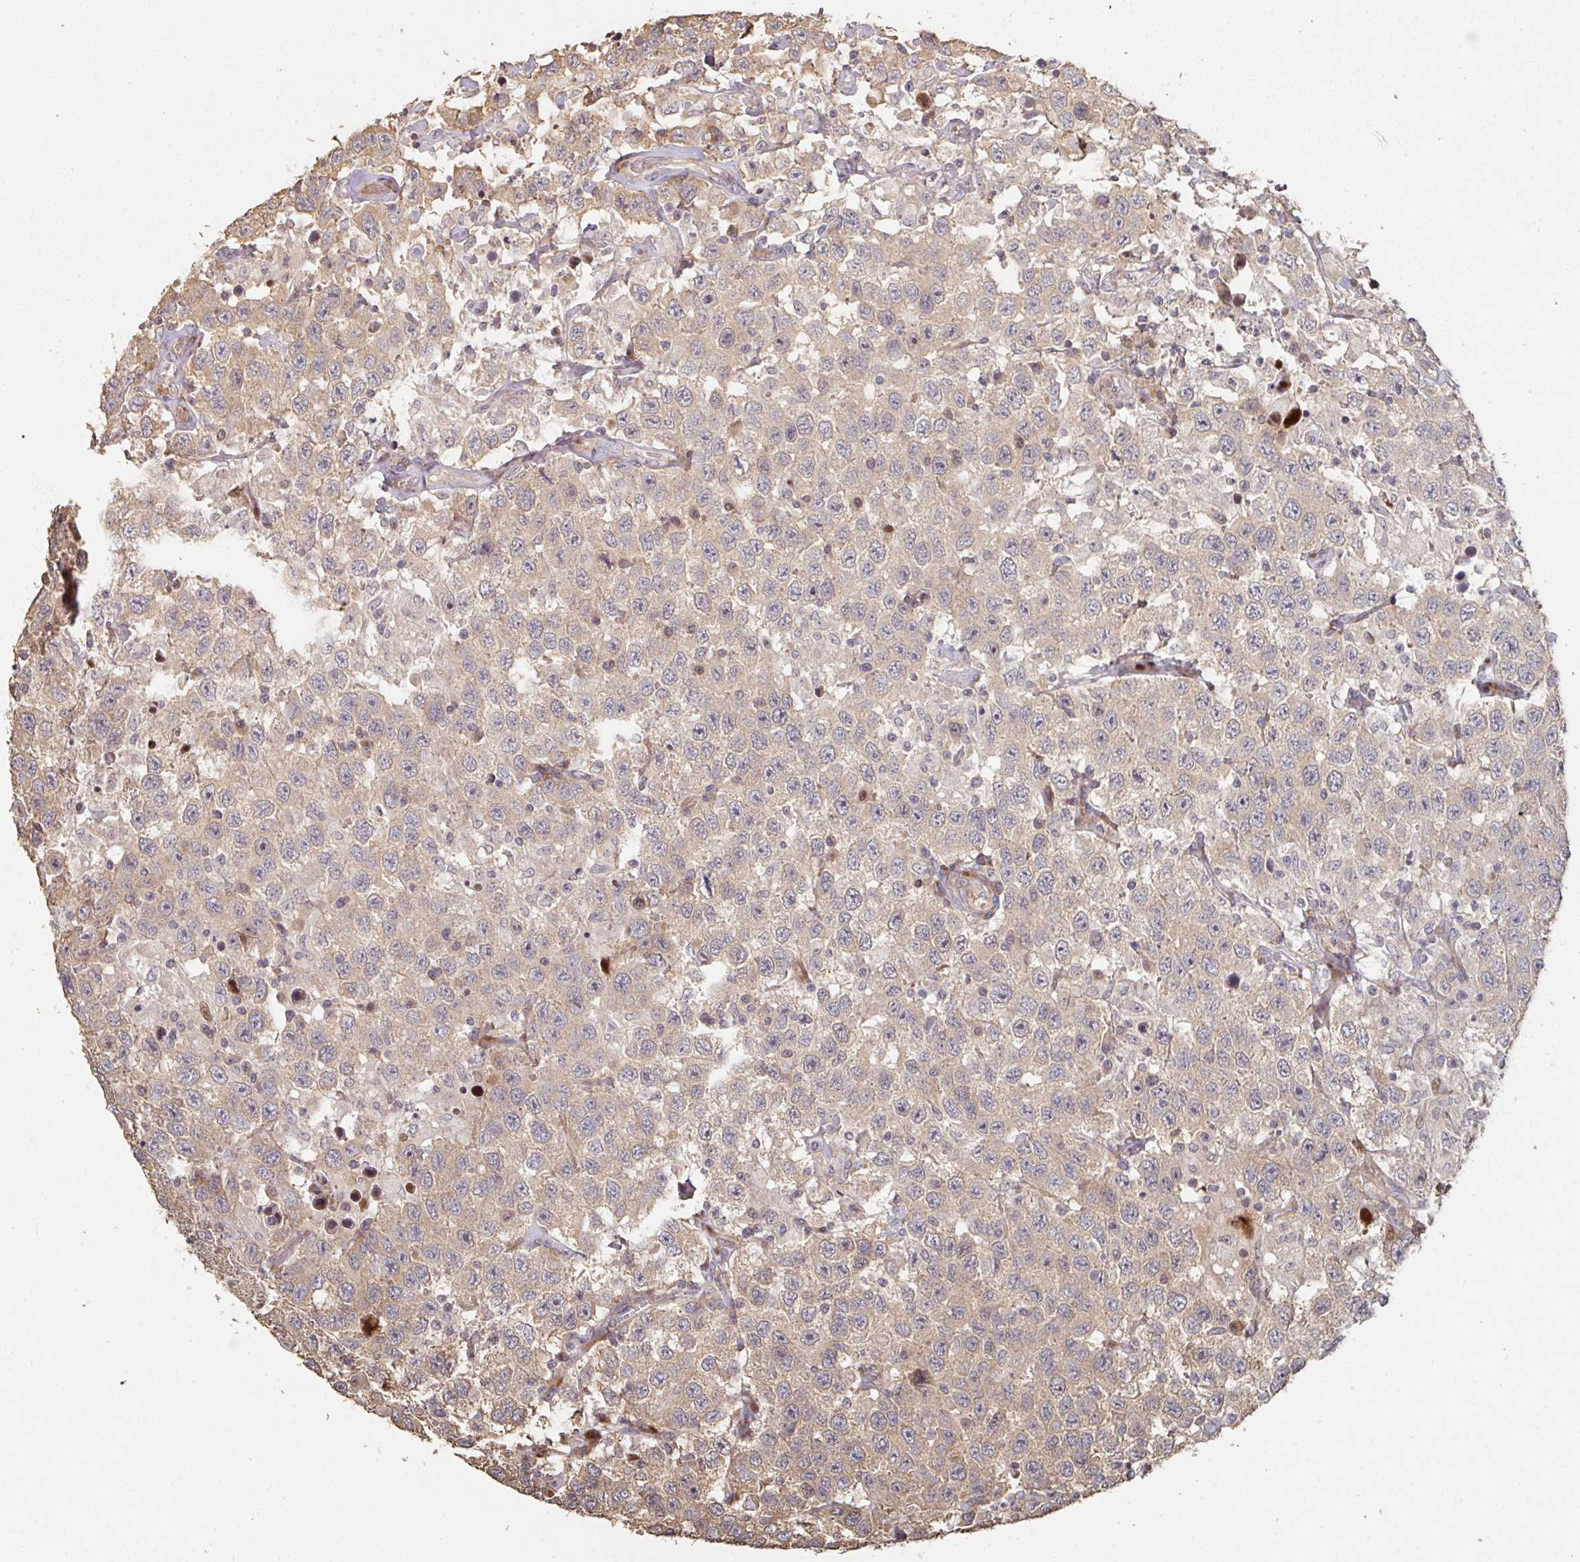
{"staining": {"intensity": "weak", "quantity": ">75%", "location": "cytoplasmic/membranous"}, "tissue": "testis cancer", "cell_type": "Tumor cells", "image_type": "cancer", "snomed": [{"axis": "morphology", "description": "Seminoma, NOS"}, {"axis": "topography", "description": "Testis"}], "caption": "A histopathology image of human testis cancer stained for a protein reveals weak cytoplasmic/membranous brown staining in tumor cells.", "gene": "CA7", "patient": {"sex": "male", "age": 41}}